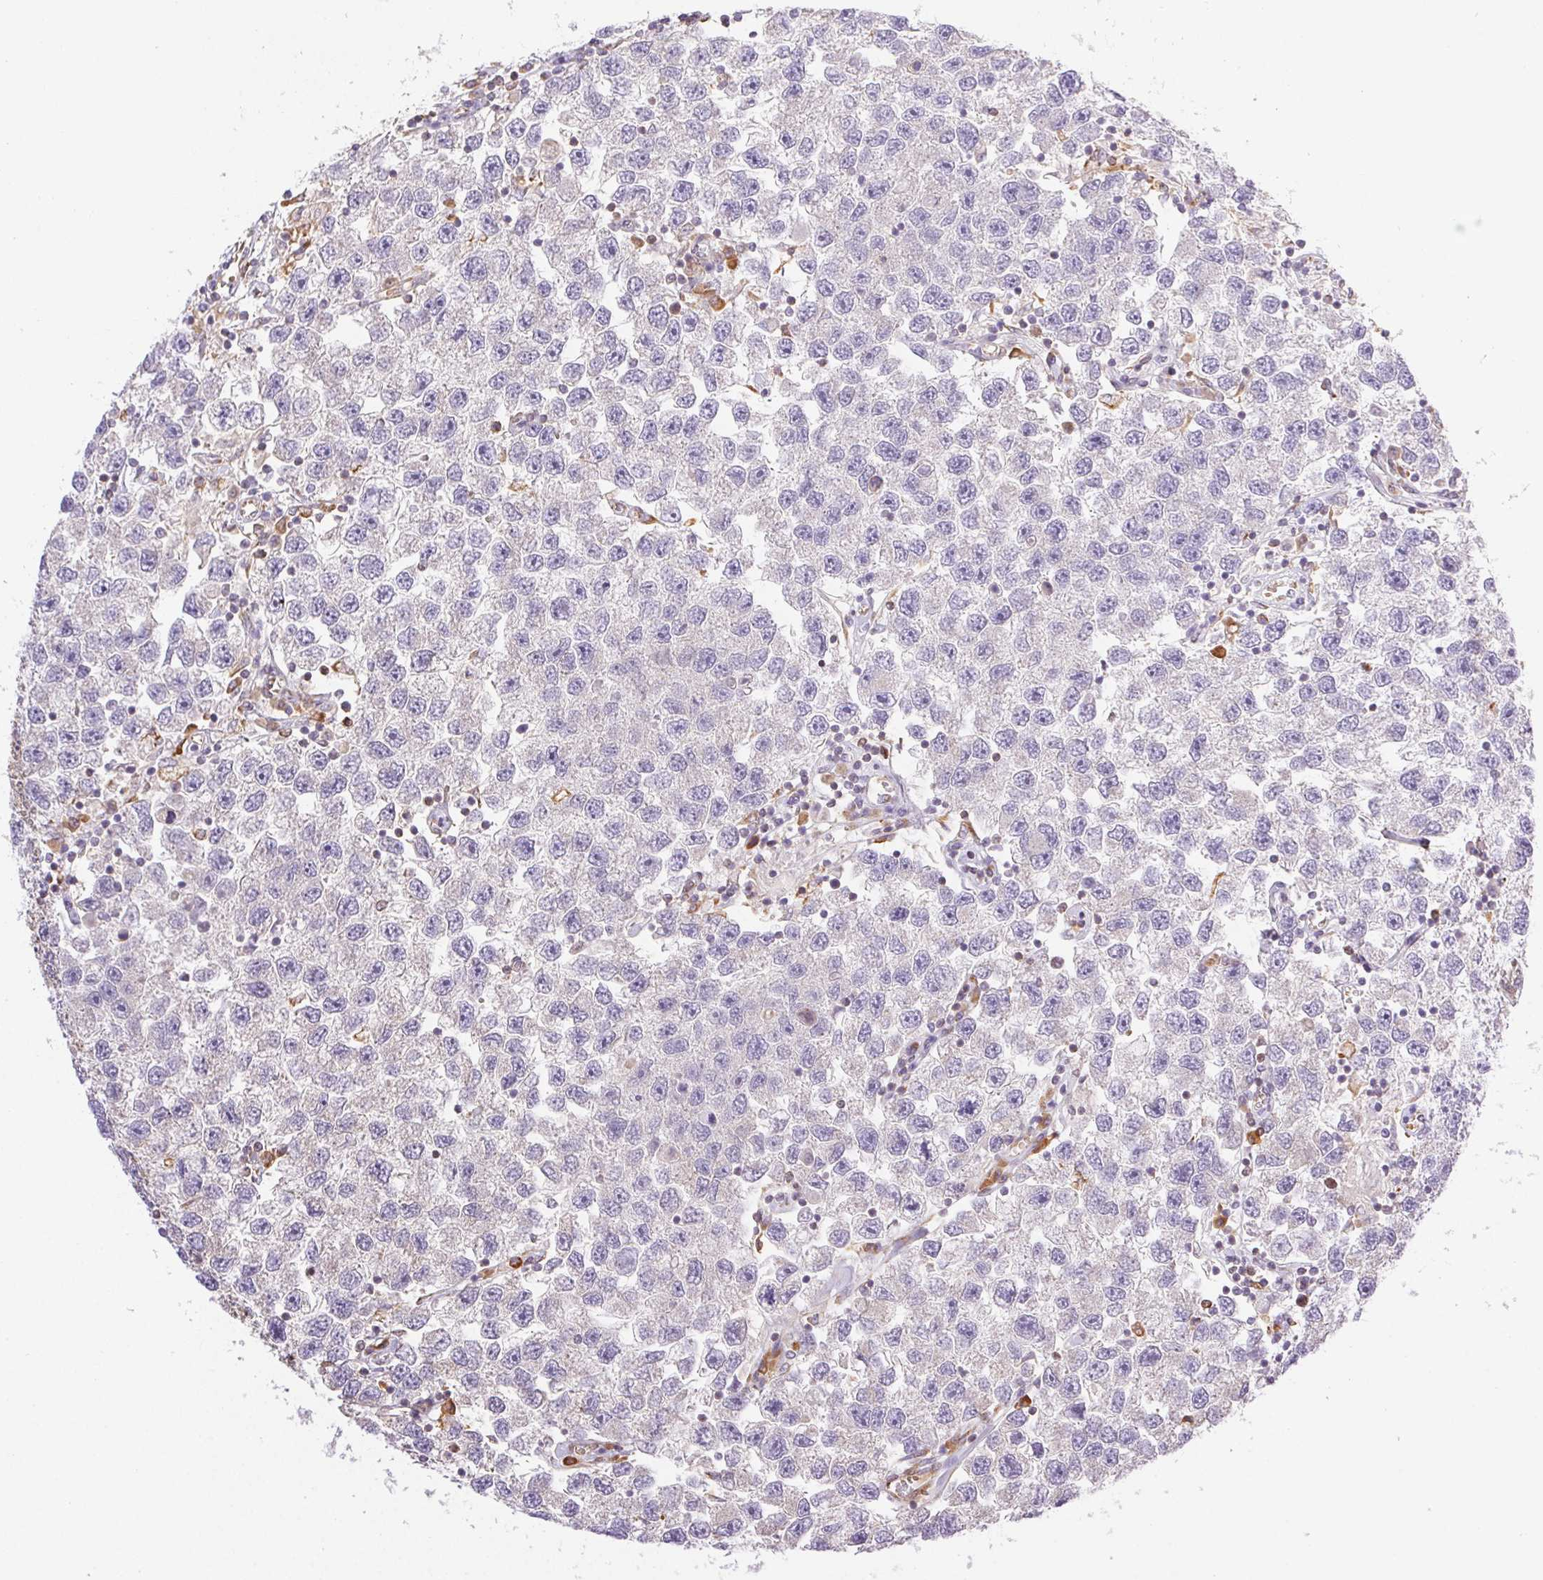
{"staining": {"intensity": "negative", "quantity": "none", "location": "none"}, "tissue": "testis cancer", "cell_type": "Tumor cells", "image_type": "cancer", "snomed": [{"axis": "morphology", "description": "Seminoma, NOS"}, {"axis": "topography", "description": "Testis"}], "caption": "Tumor cells are negative for protein expression in human seminoma (testis).", "gene": "ENTREP1", "patient": {"sex": "male", "age": 26}}